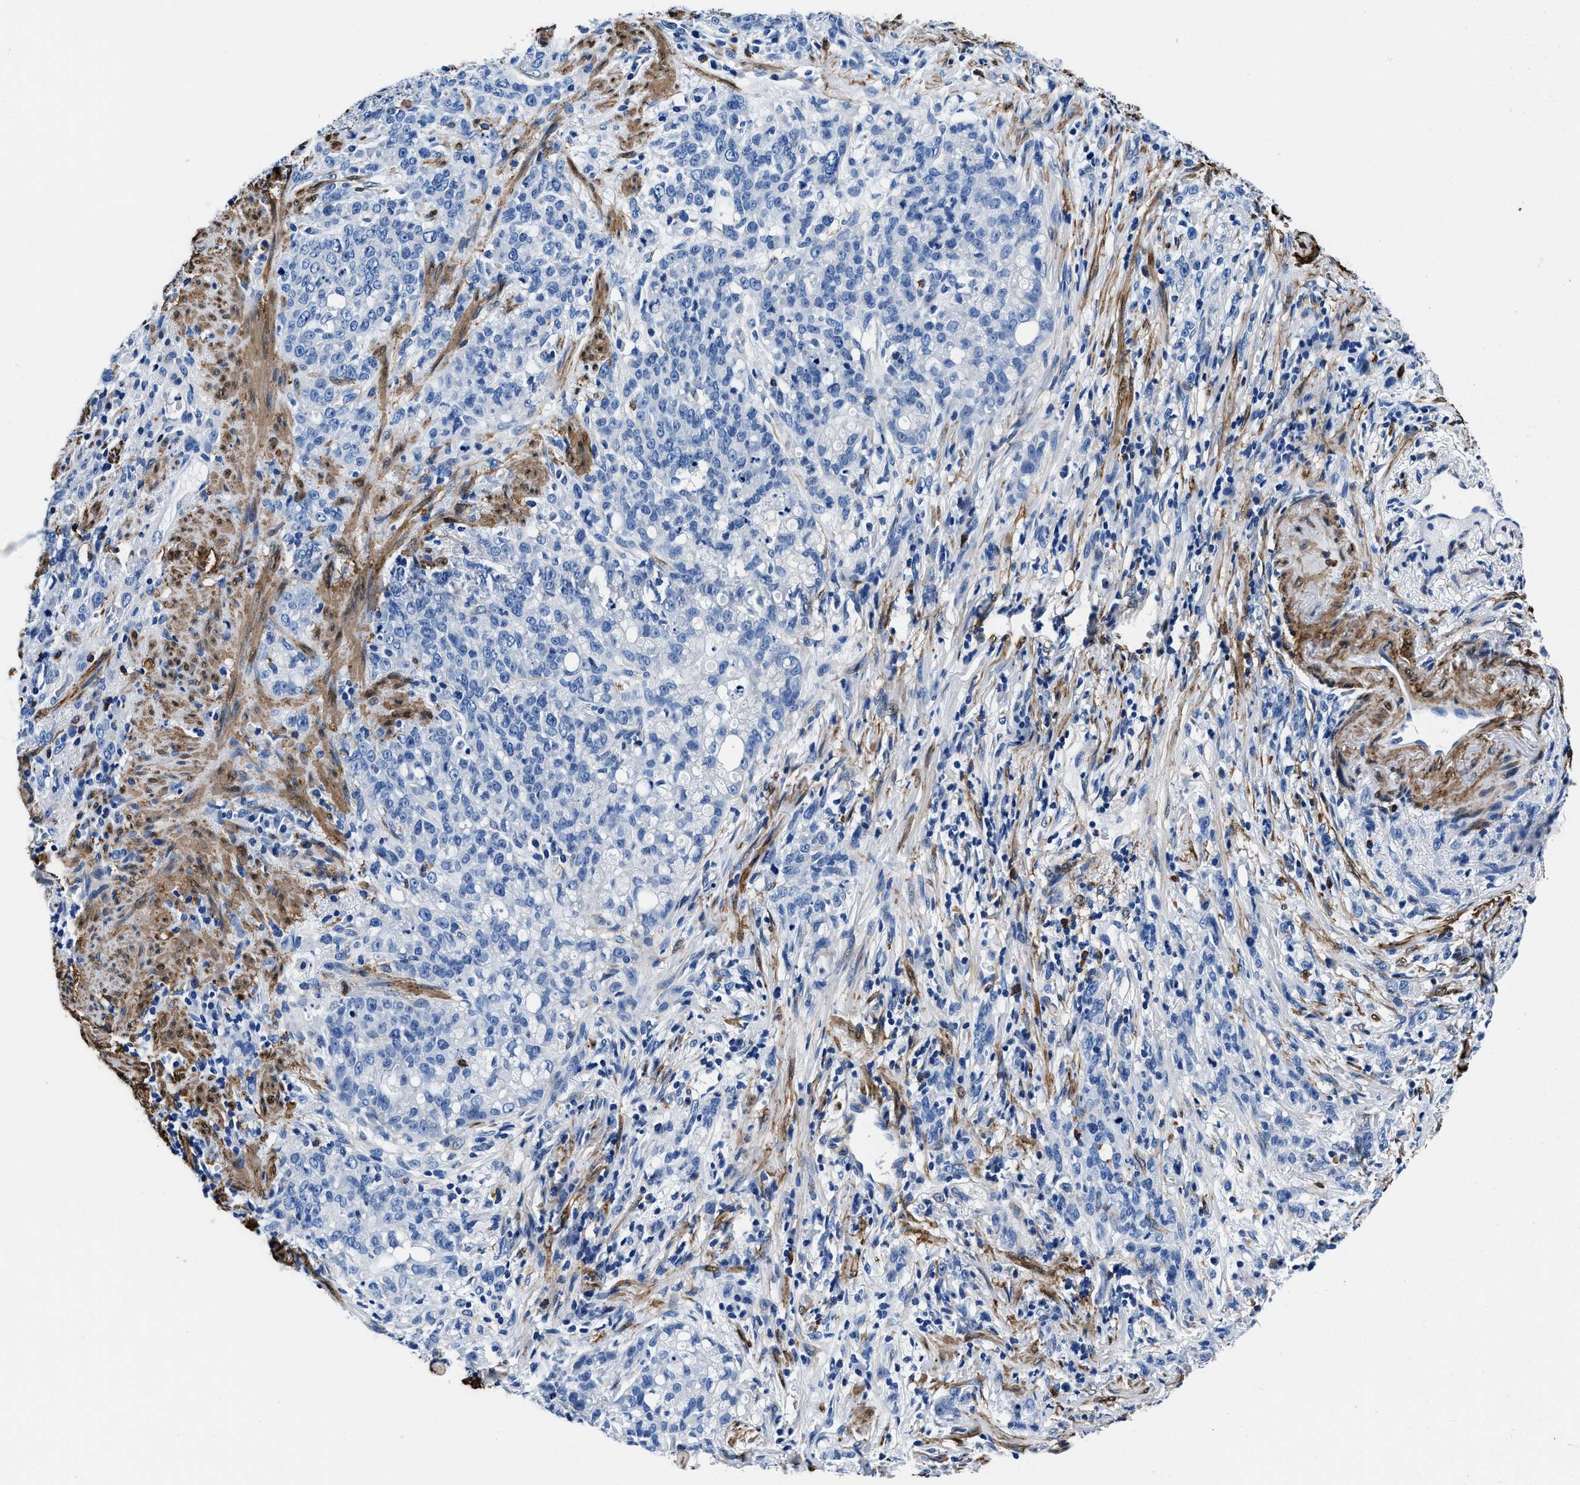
{"staining": {"intensity": "negative", "quantity": "none", "location": "none"}, "tissue": "stomach cancer", "cell_type": "Tumor cells", "image_type": "cancer", "snomed": [{"axis": "morphology", "description": "Adenocarcinoma, NOS"}, {"axis": "topography", "description": "Stomach, lower"}], "caption": "This is an IHC image of stomach cancer (adenocarcinoma). There is no staining in tumor cells.", "gene": "TEX261", "patient": {"sex": "male", "age": 88}}